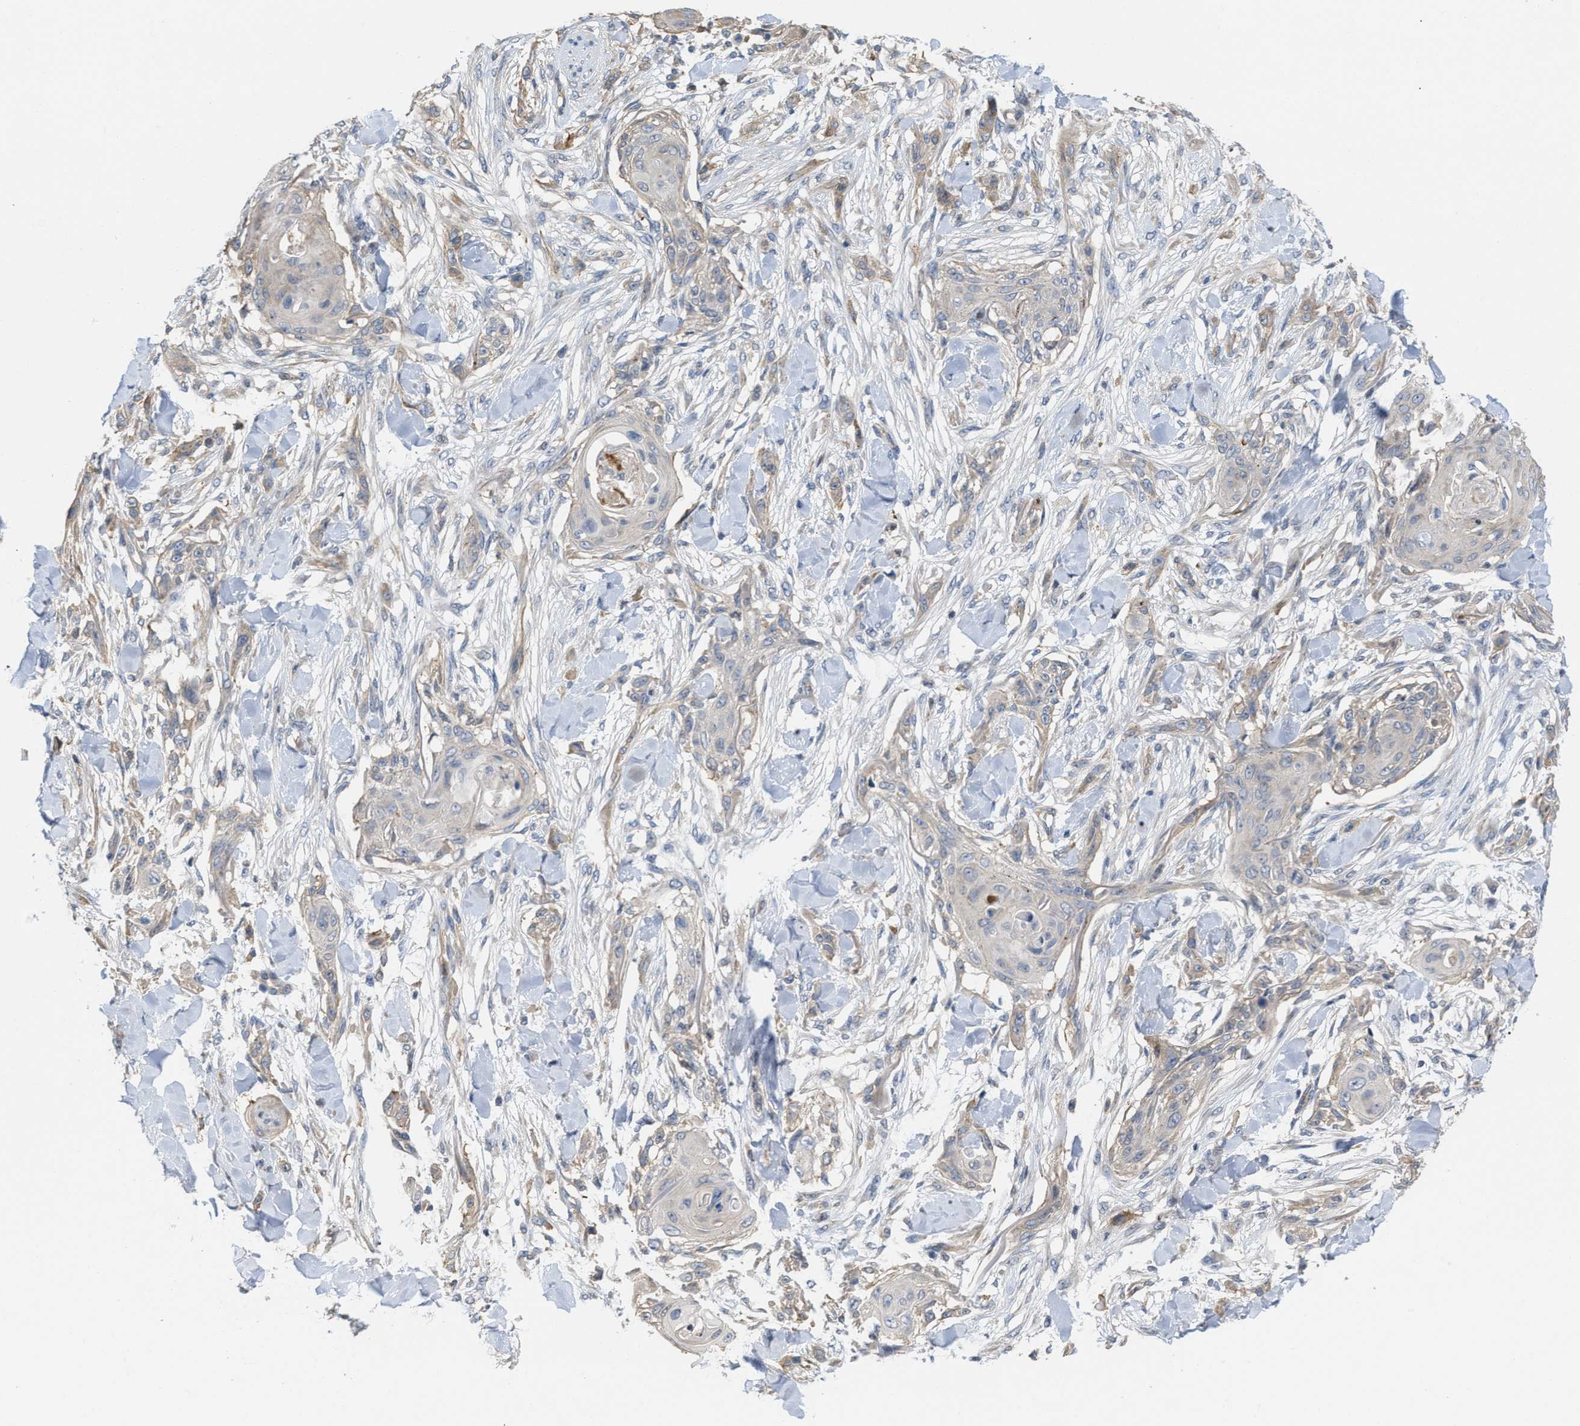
{"staining": {"intensity": "weak", "quantity": "25%-75%", "location": "cytoplasmic/membranous"}, "tissue": "skin cancer", "cell_type": "Tumor cells", "image_type": "cancer", "snomed": [{"axis": "morphology", "description": "Squamous cell carcinoma, NOS"}, {"axis": "topography", "description": "Skin"}], "caption": "A brown stain shows weak cytoplasmic/membranous positivity of a protein in skin cancer (squamous cell carcinoma) tumor cells.", "gene": "CSNK1A1", "patient": {"sex": "female", "age": 59}}